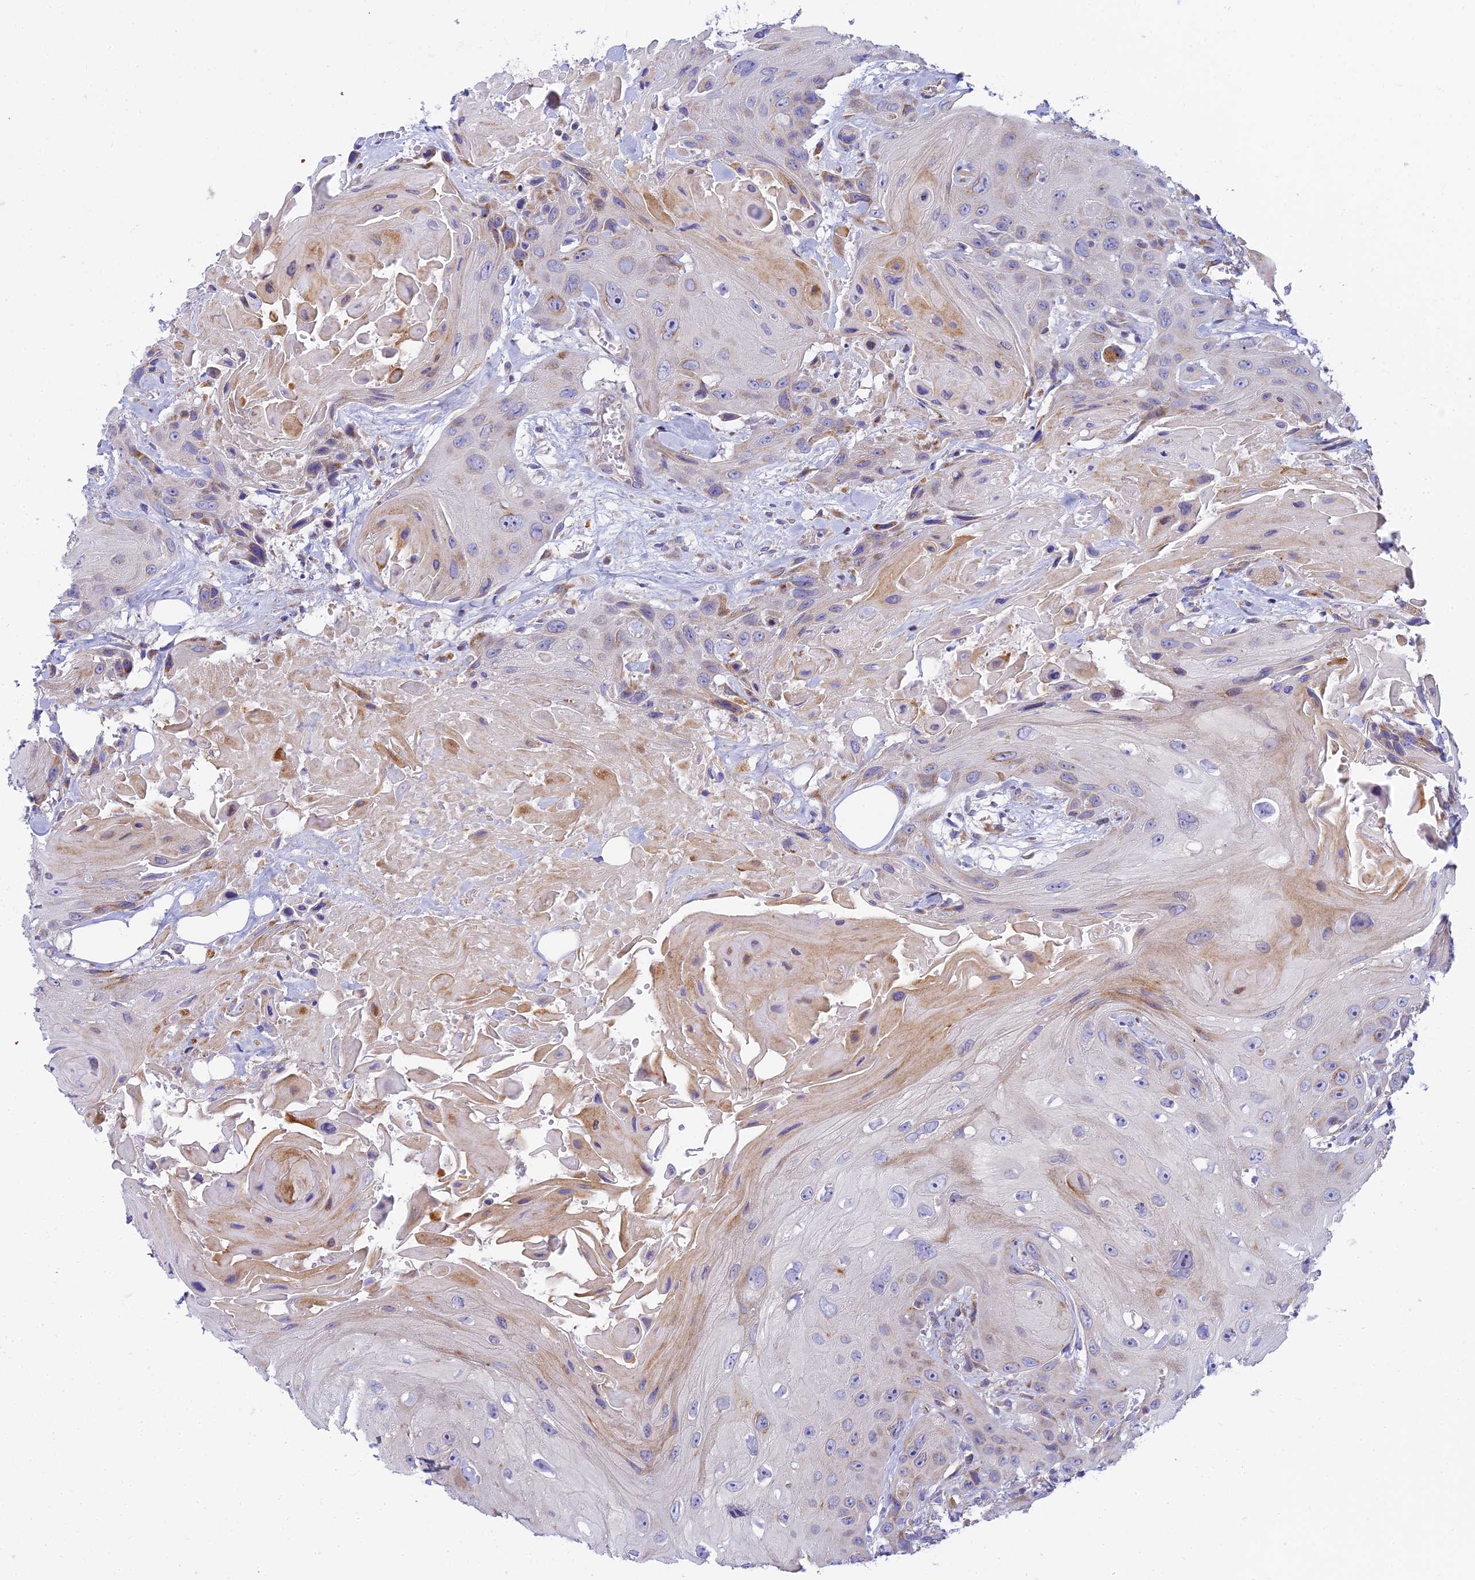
{"staining": {"intensity": "weak", "quantity": "<25%", "location": "cytoplasmic/membranous"}, "tissue": "head and neck cancer", "cell_type": "Tumor cells", "image_type": "cancer", "snomed": [{"axis": "morphology", "description": "Squamous cell carcinoma, NOS"}, {"axis": "topography", "description": "Head-Neck"}], "caption": "The photomicrograph demonstrates no significant staining in tumor cells of squamous cell carcinoma (head and neck).", "gene": "CLCN7", "patient": {"sex": "male", "age": 81}}